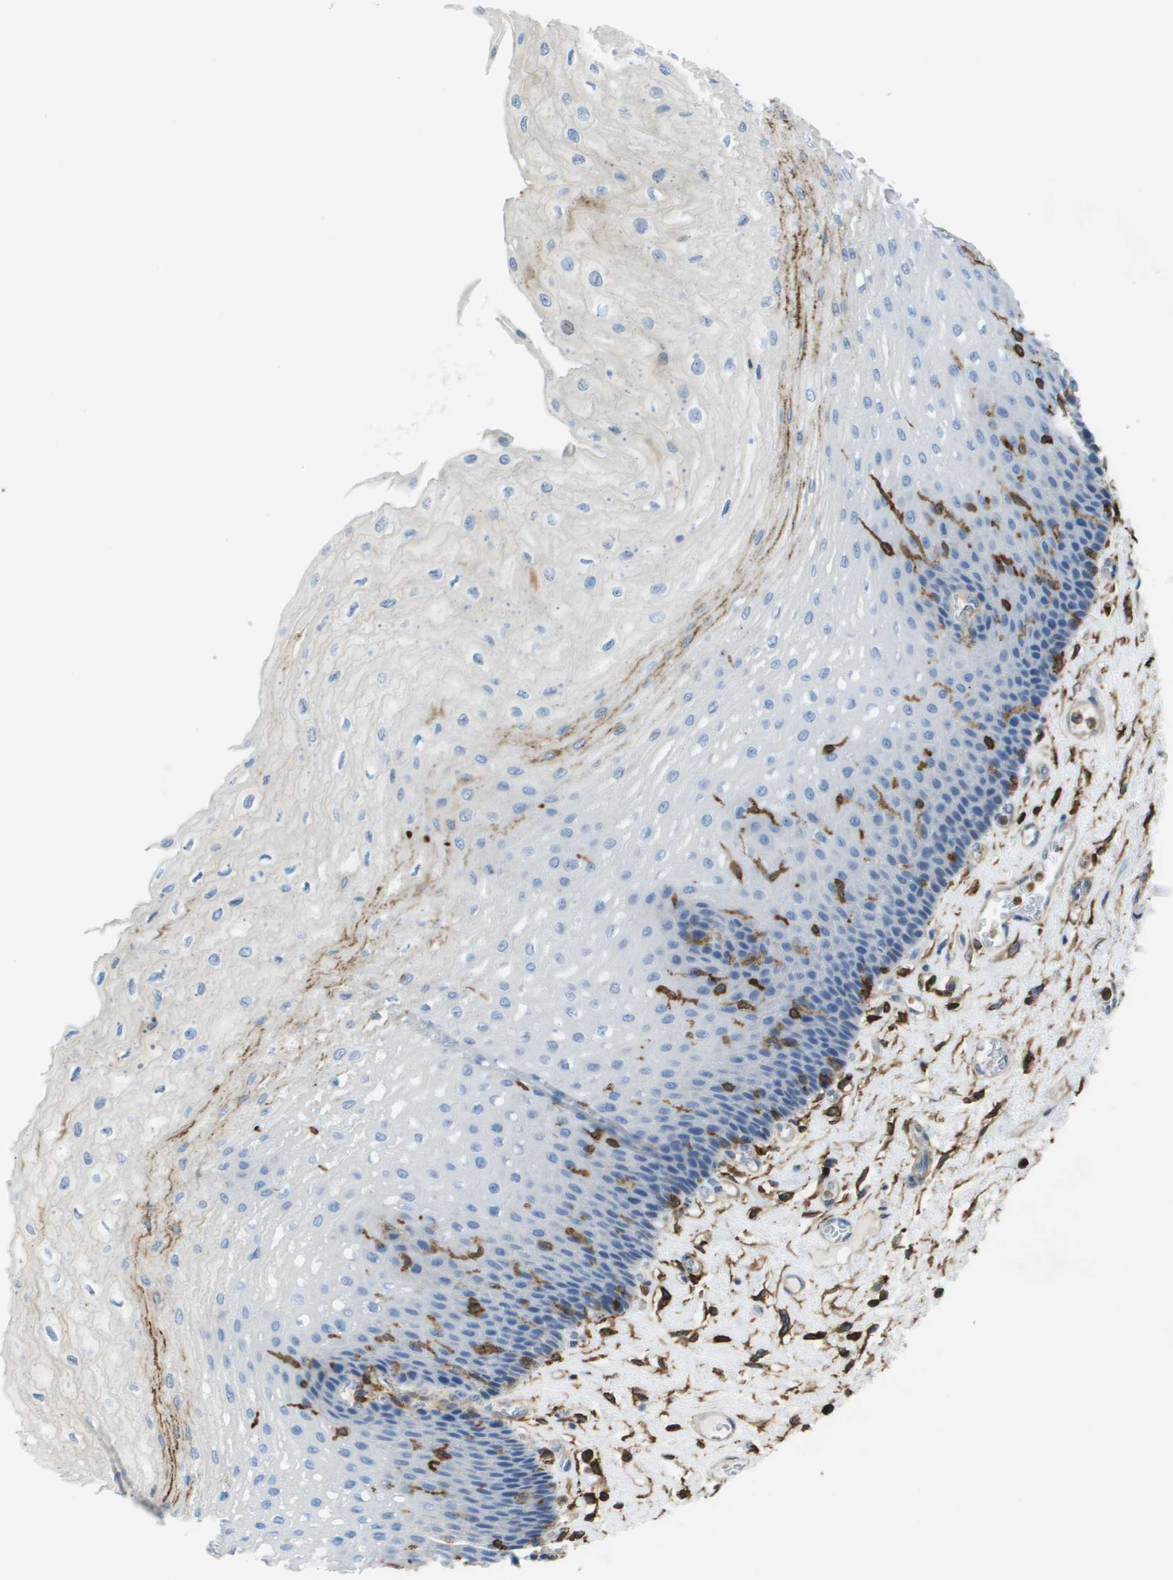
{"staining": {"intensity": "negative", "quantity": "none", "location": "none"}, "tissue": "esophagus", "cell_type": "Squamous epithelial cells", "image_type": "normal", "snomed": [{"axis": "morphology", "description": "Normal tissue, NOS"}, {"axis": "topography", "description": "Esophagus"}], "caption": "This is an IHC micrograph of normal human esophagus. There is no staining in squamous epithelial cells.", "gene": "PASK", "patient": {"sex": "female", "age": 72}}